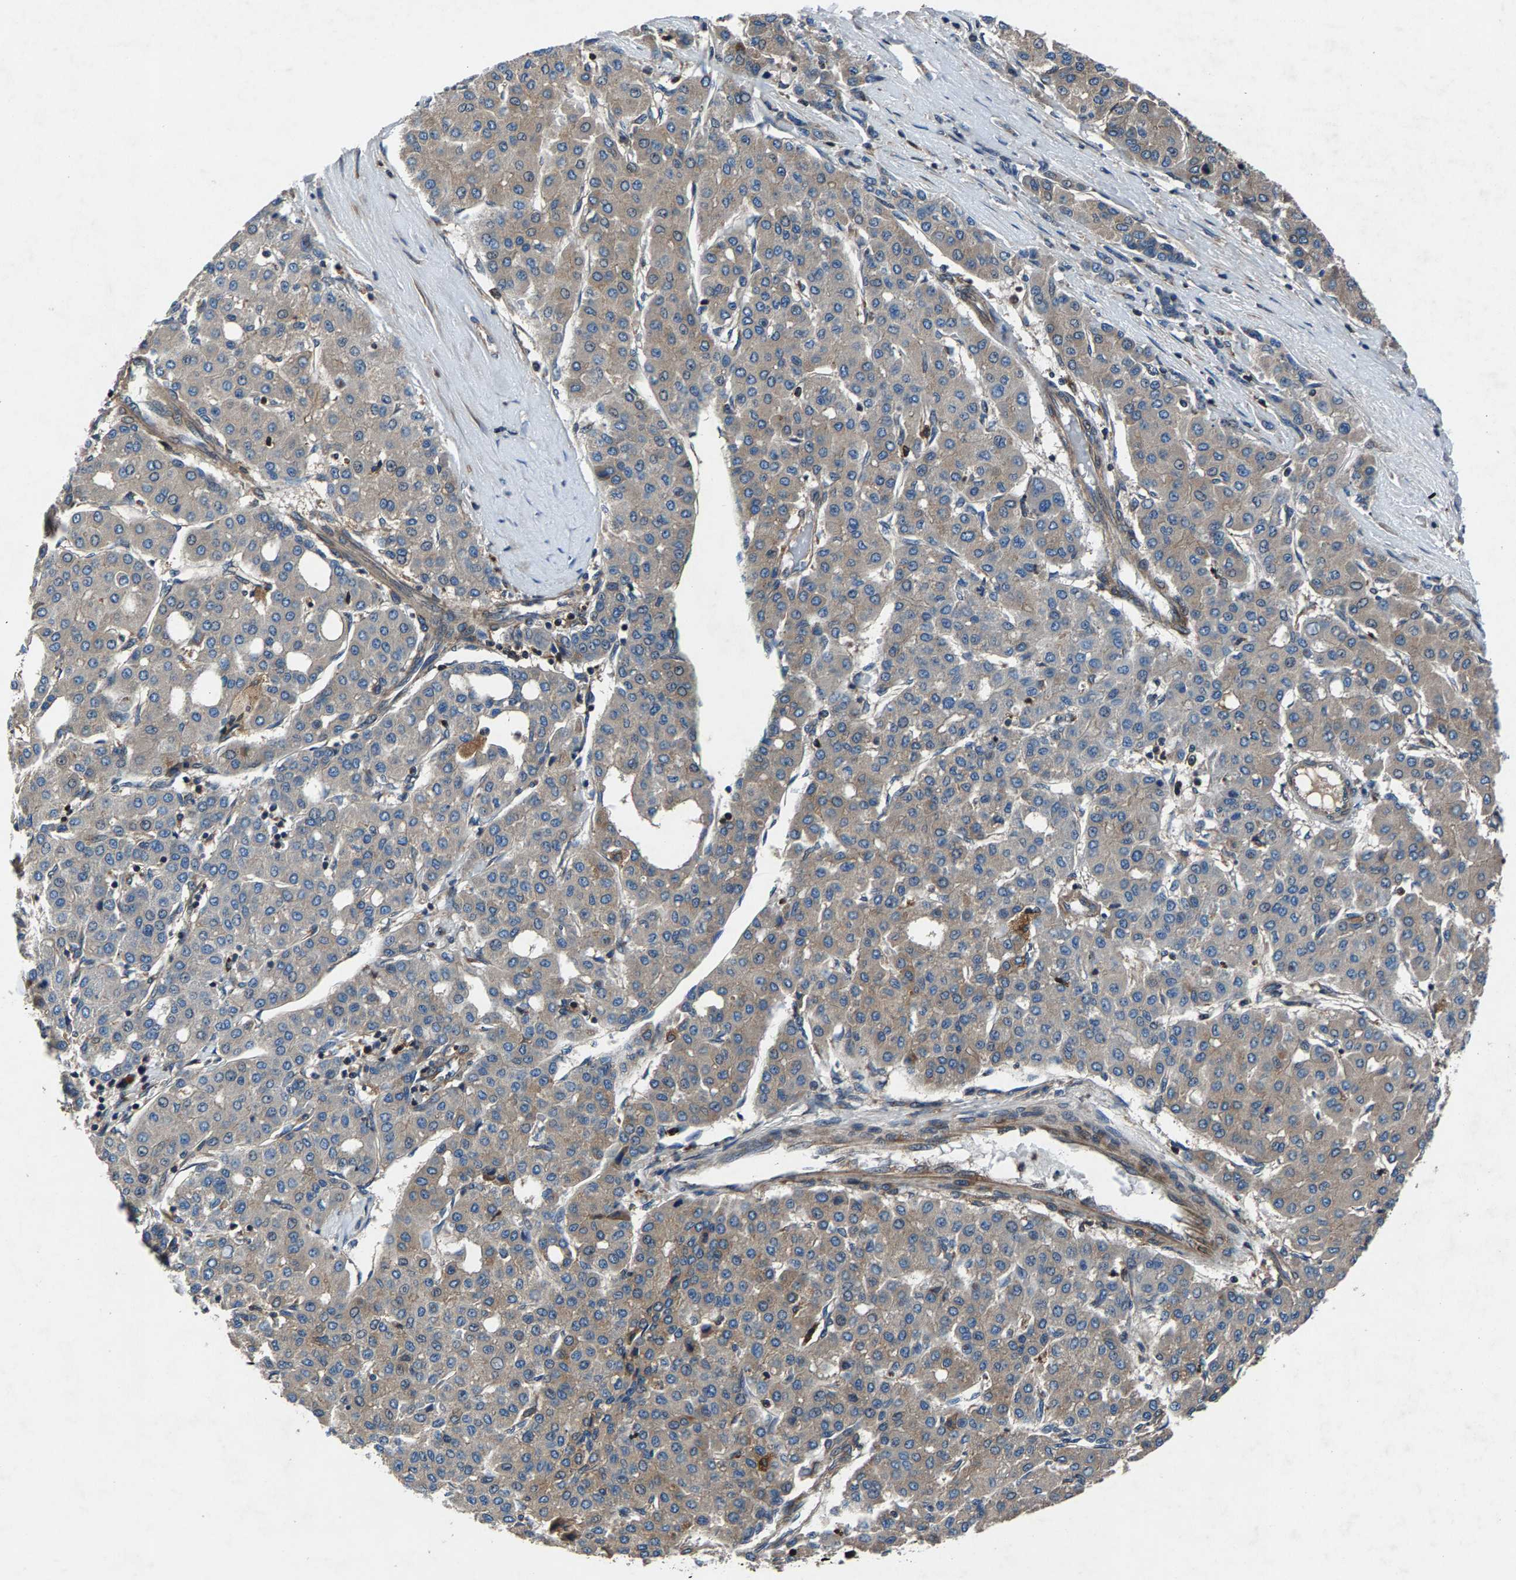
{"staining": {"intensity": "weak", "quantity": ">75%", "location": "cytoplasmic/membranous"}, "tissue": "liver cancer", "cell_type": "Tumor cells", "image_type": "cancer", "snomed": [{"axis": "morphology", "description": "Carcinoma, Hepatocellular, NOS"}, {"axis": "topography", "description": "Liver"}], "caption": "Immunohistochemistry (IHC) staining of liver cancer, which demonstrates low levels of weak cytoplasmic/membranous staining in about >75% of tumor cells indicating weak cytoplasmic/membranous protein staining. The staining was performed using DAB (brown) for protein detection and nuclei were counterstained in hematoxylin (blue).", "gene": "LPCAT1", "patient": {"sex": "male", "age": 65}}